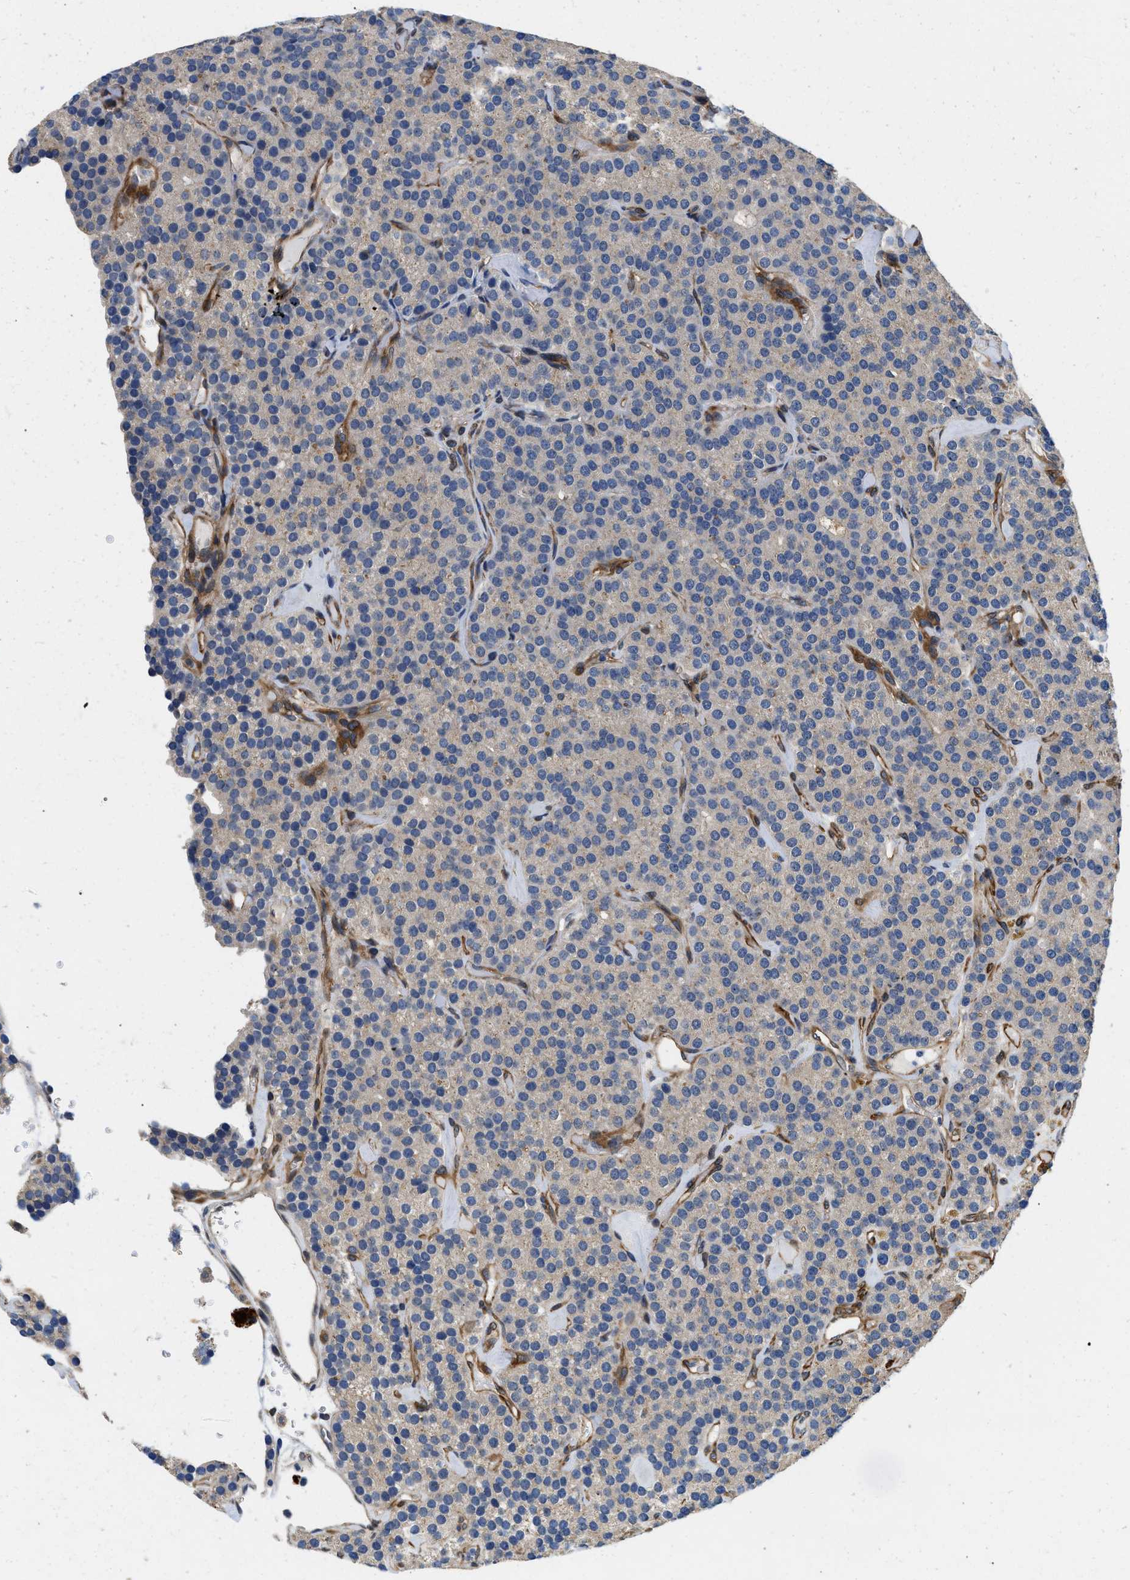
{"staining": {"intensity": "negative", "quantity": "none", "location": "none"}, "tissue": "parathyroid gland", "cell_type": "Glandular cells", "image_type": "normal", "snomed": [{"axis": "morphology", "description": "Normal tissue, NOS"}, {"axis": "morphology", "description": "Adenoma, NOS"}, {"axis": "topography", "description": "Parathyroid gland"}], "caption": "The IHC histopathology image has no significant staining in glandular cells of parathyroid gland. (DAB IHC with hematoxylin counter stain).", "gene": "RAPH1", "patient": {"sex": "female", "age": 86}}